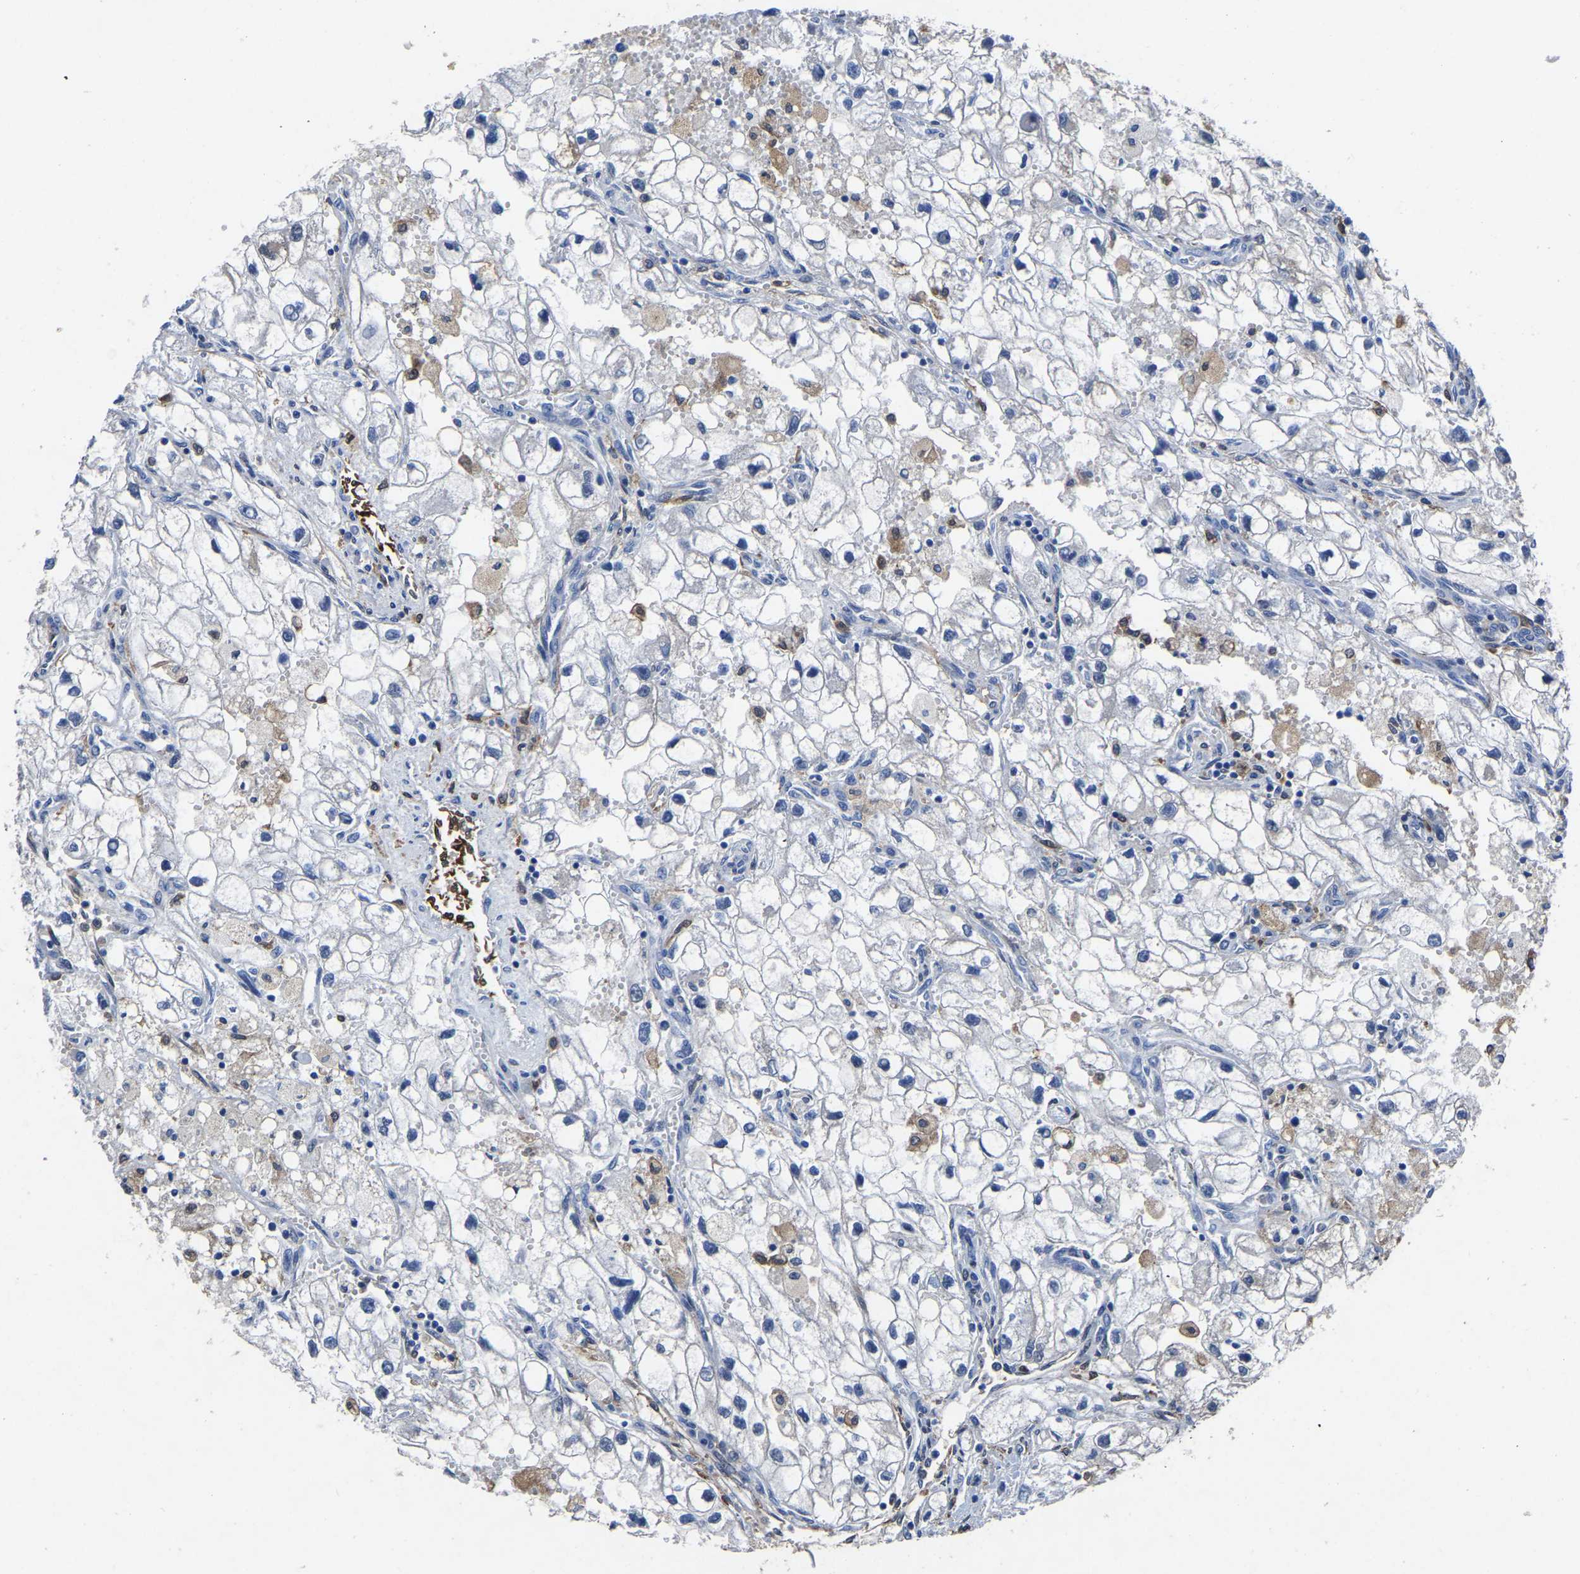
{"staining": {"intensity": "negative", "quantity": "none", "location": "none"}, "tissue": "renal cancer", "cell_type": "Tumor cells", "image_type": "cancer", "snomed": [{"axis": "morphology", "description": "Adenocarcinoma, NOS"}, {"axis": "topography", "description": "Kidney"}], "caption": "IHC of adenocarcinoma (renal) exhibits no staining in tumor cells.", "gene": "ATG2B", "patient": {"sex": "female", "age": 70}}